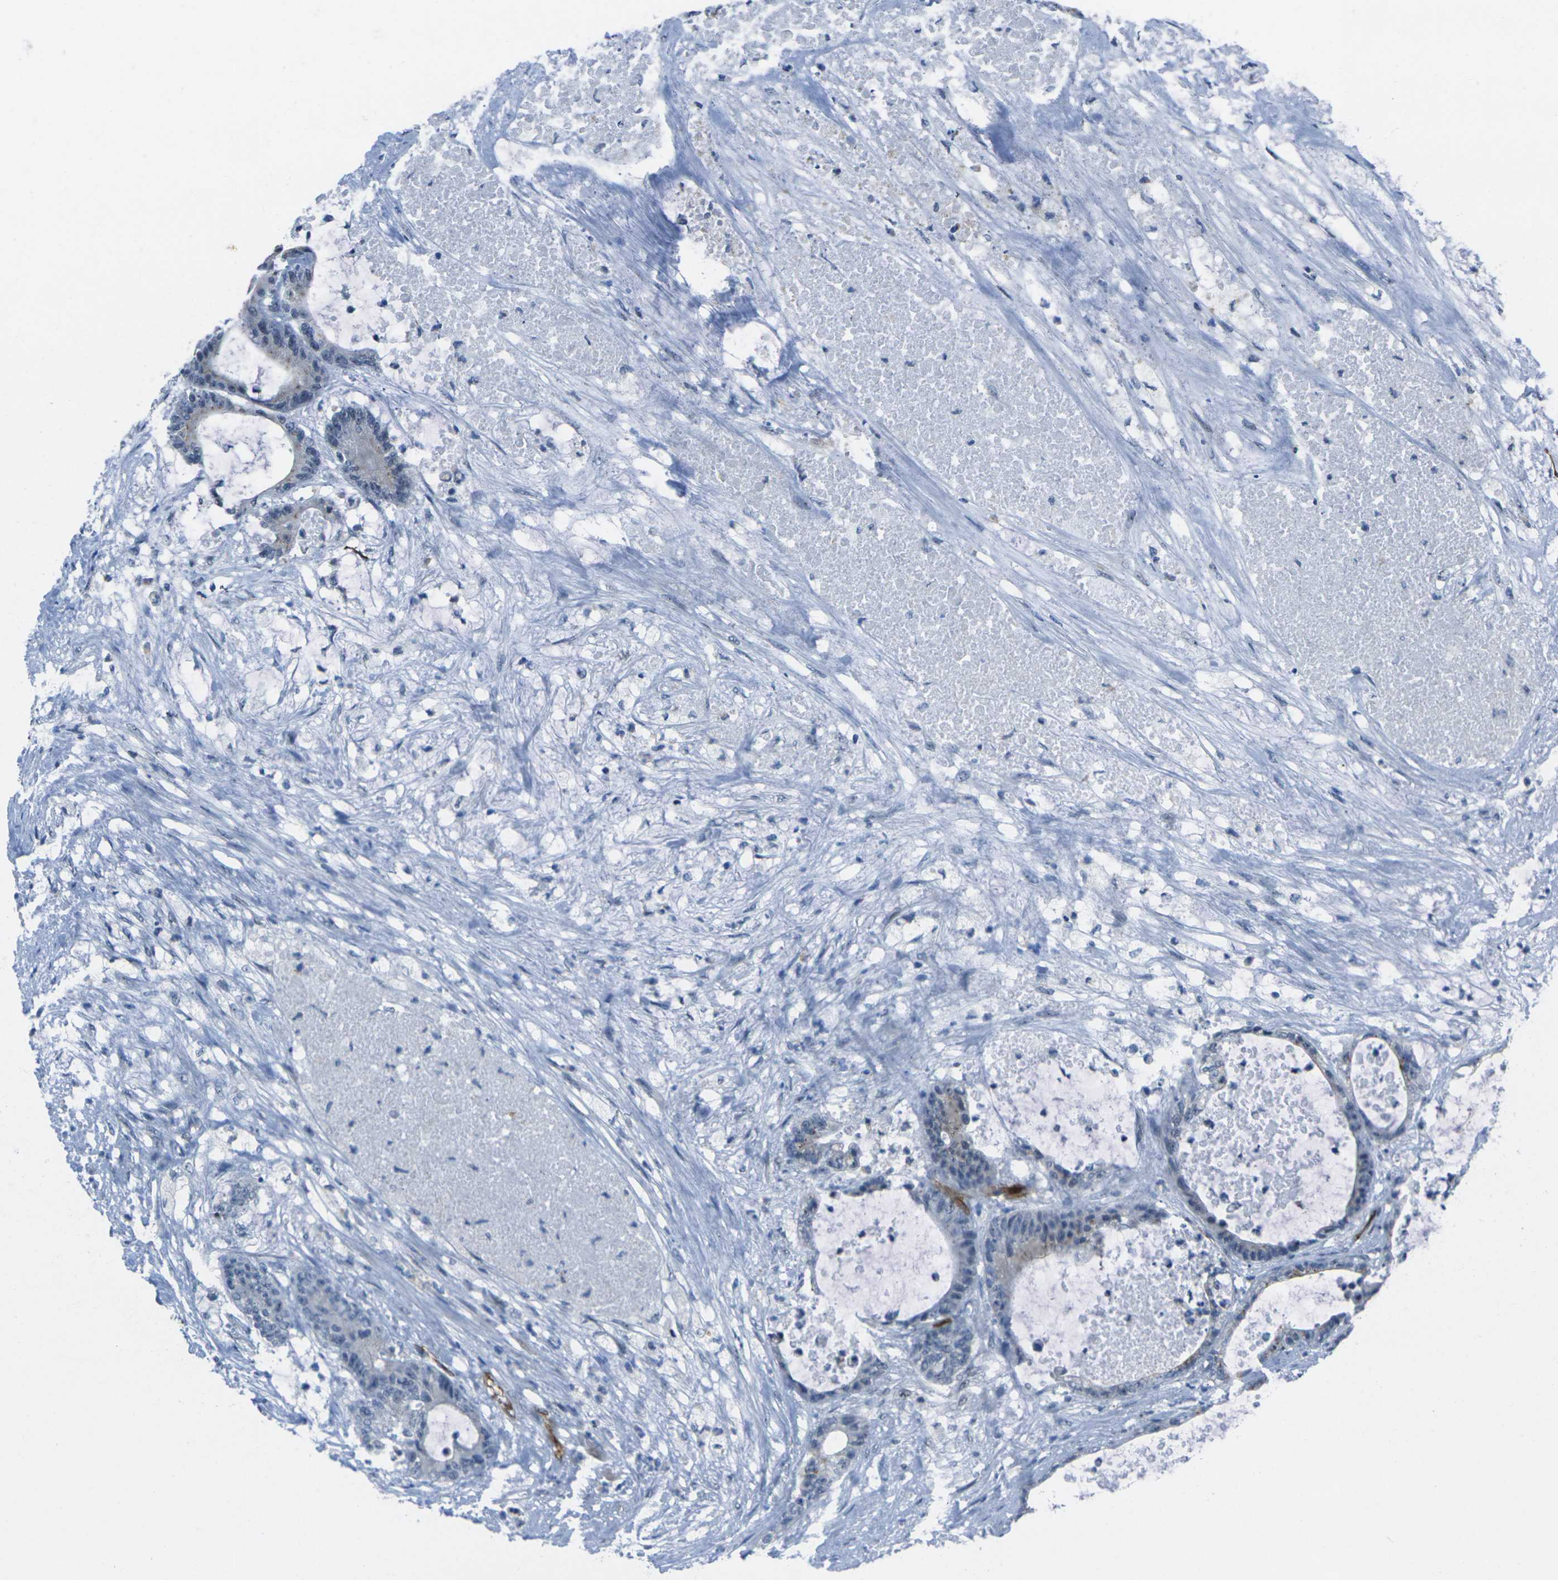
{"staining": {"intensity": "negative", "quantity": "none", "location": "none"}, "tissue": "colorectal cancer", "cell_type": "Tumor cells", "image_type": "cancer", "snomed": [{"axis": "morphology", "description": "Adenocarcinoma, NOS"}, {"axis": "topography", "description": "Colon"}], "caption": "Tumor cells are negative for protein expression in human adenocarcinoma (colorectal).", "gene": "HSPA12B", "patient": {"sex": "female", "age": 84}}